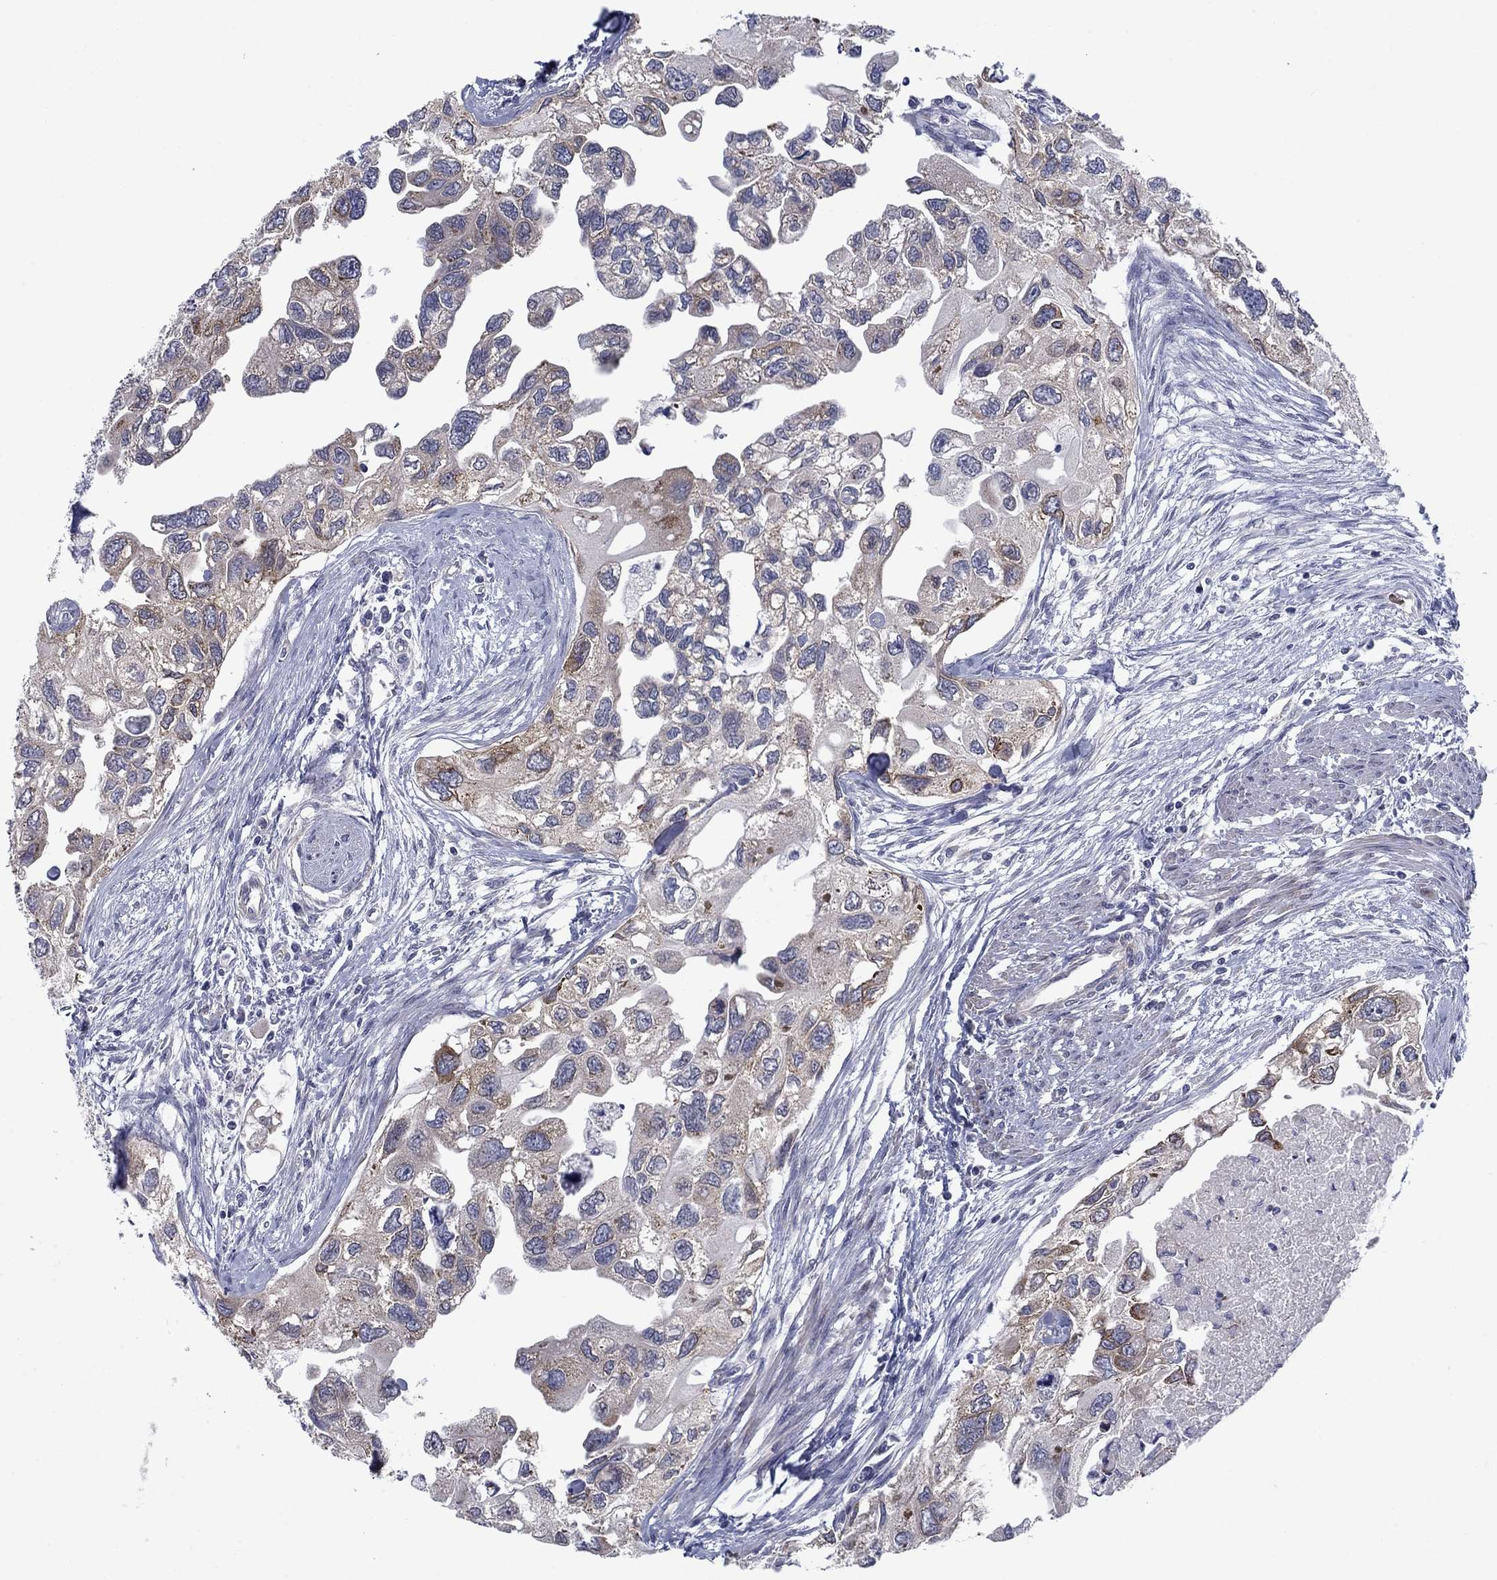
{"staining": {"intensity": "moderate", "quantity": "<25%", "location": "cytoplasmic/membranous"}, "tissue": "urothelial cancer", "cell_type": "Tumor cells", "image_type": "cancer", "snomed": [{"axis": "morphology", "description": "Urothelial carcinoma, High grade"}, {"axis": "topography", "description": "Urinary bladder"}], "caption": "A low amount of moderate cytoplasmic/membranous positivity is present in about <25% of tumor cells in urothelial cancer tissue.", "gene": "FXR1", "patient": {"sex": "male", "age": 59}}